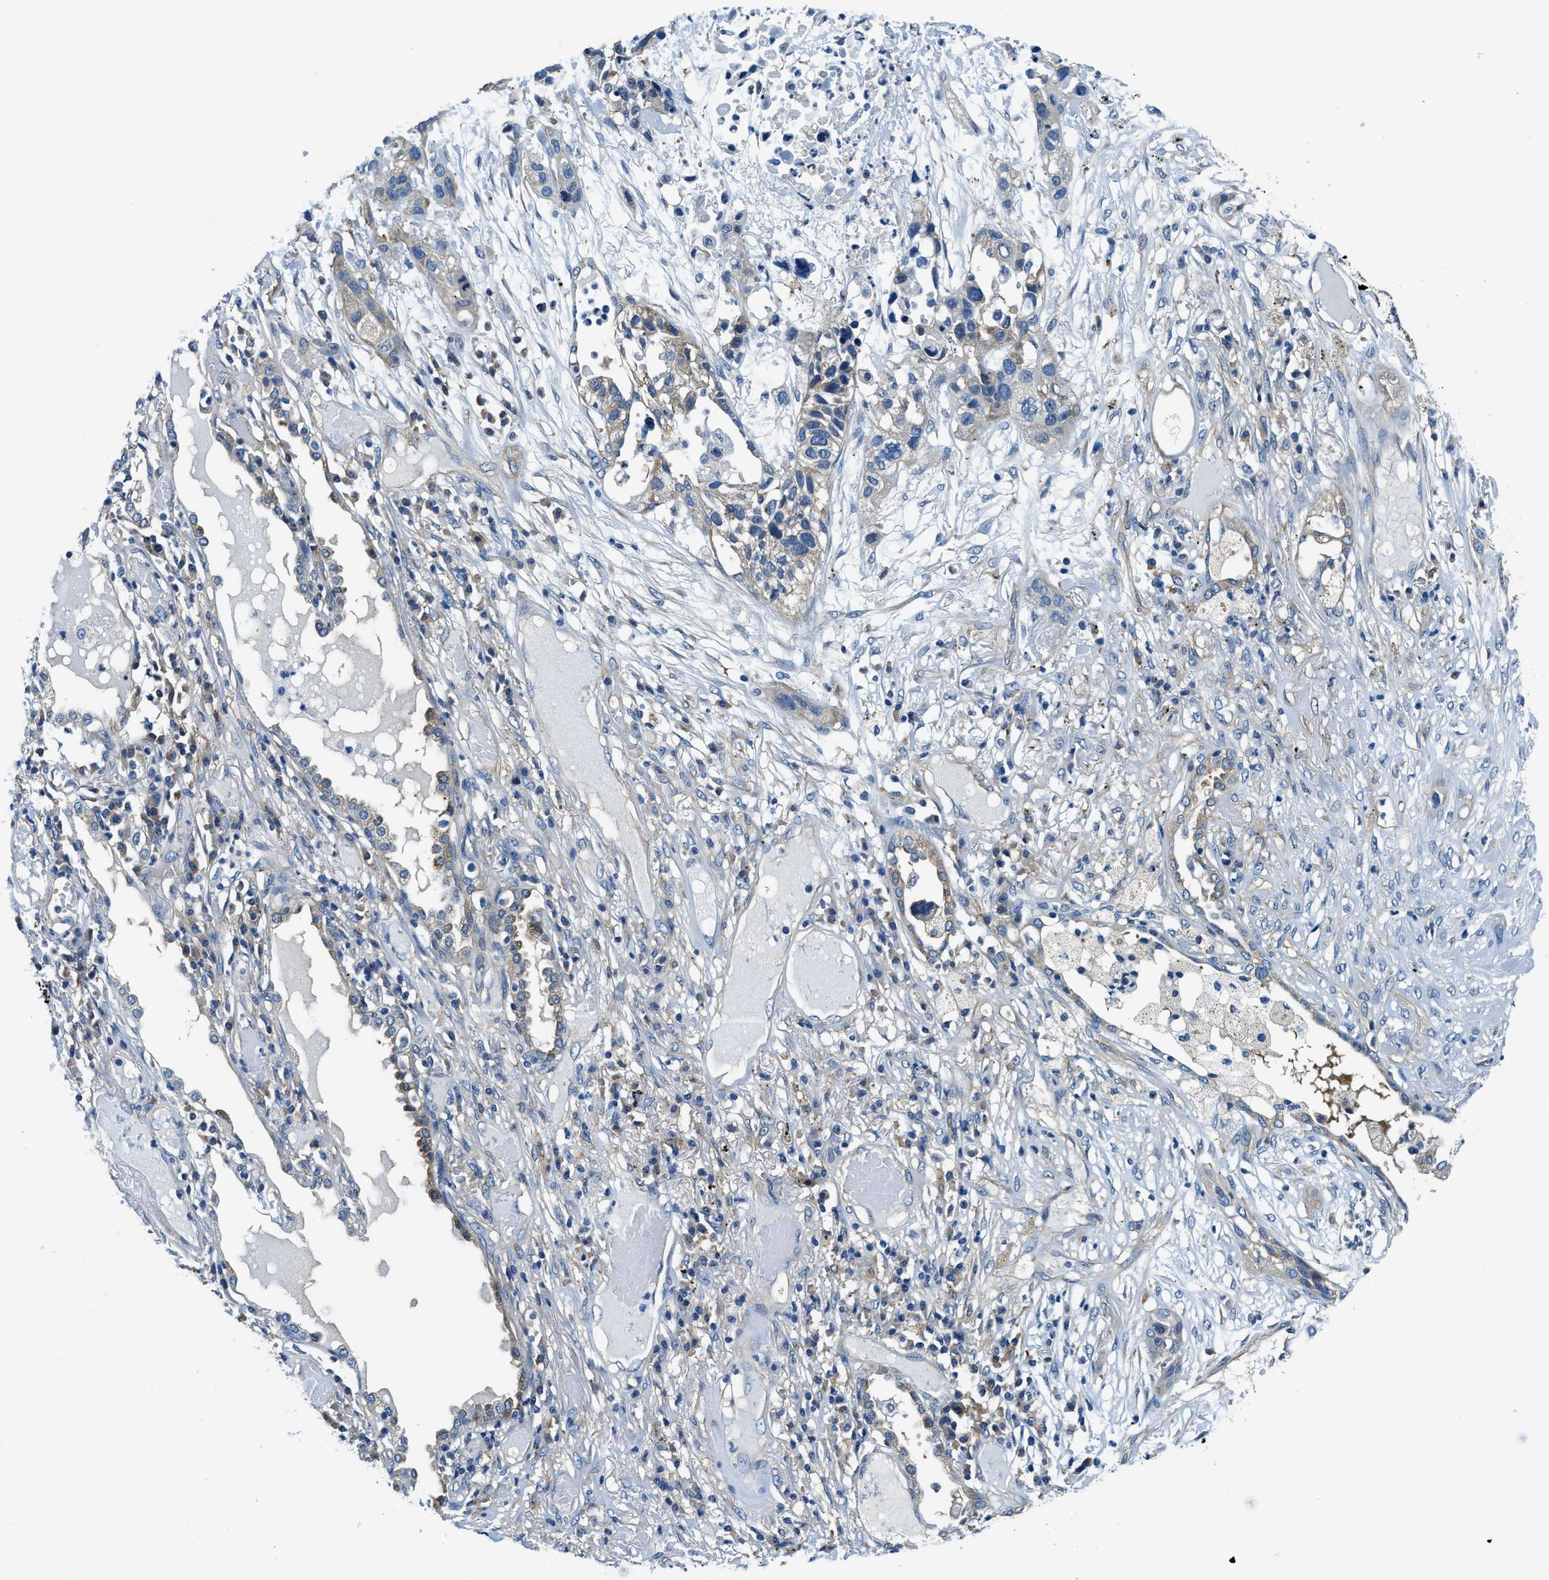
{"staining": {"intensity": "weak", "quantity": "<25%", "location": "cytoplasmic/membranous"}, "tissue": "lung cancer", "cell_type": "Tumor cells", "image_type": "cancer", "snomed": [{"axis": "morphology", "description": "Squamous cell carcinoma, NOS"}, {"axis": "topography", "description": "Lung"}], "caption": "Image shows no significant protein positivity in tumor cells of lung cancer.", "gene": "TWF1", "patient": {"sex": "male", "age": 71}}